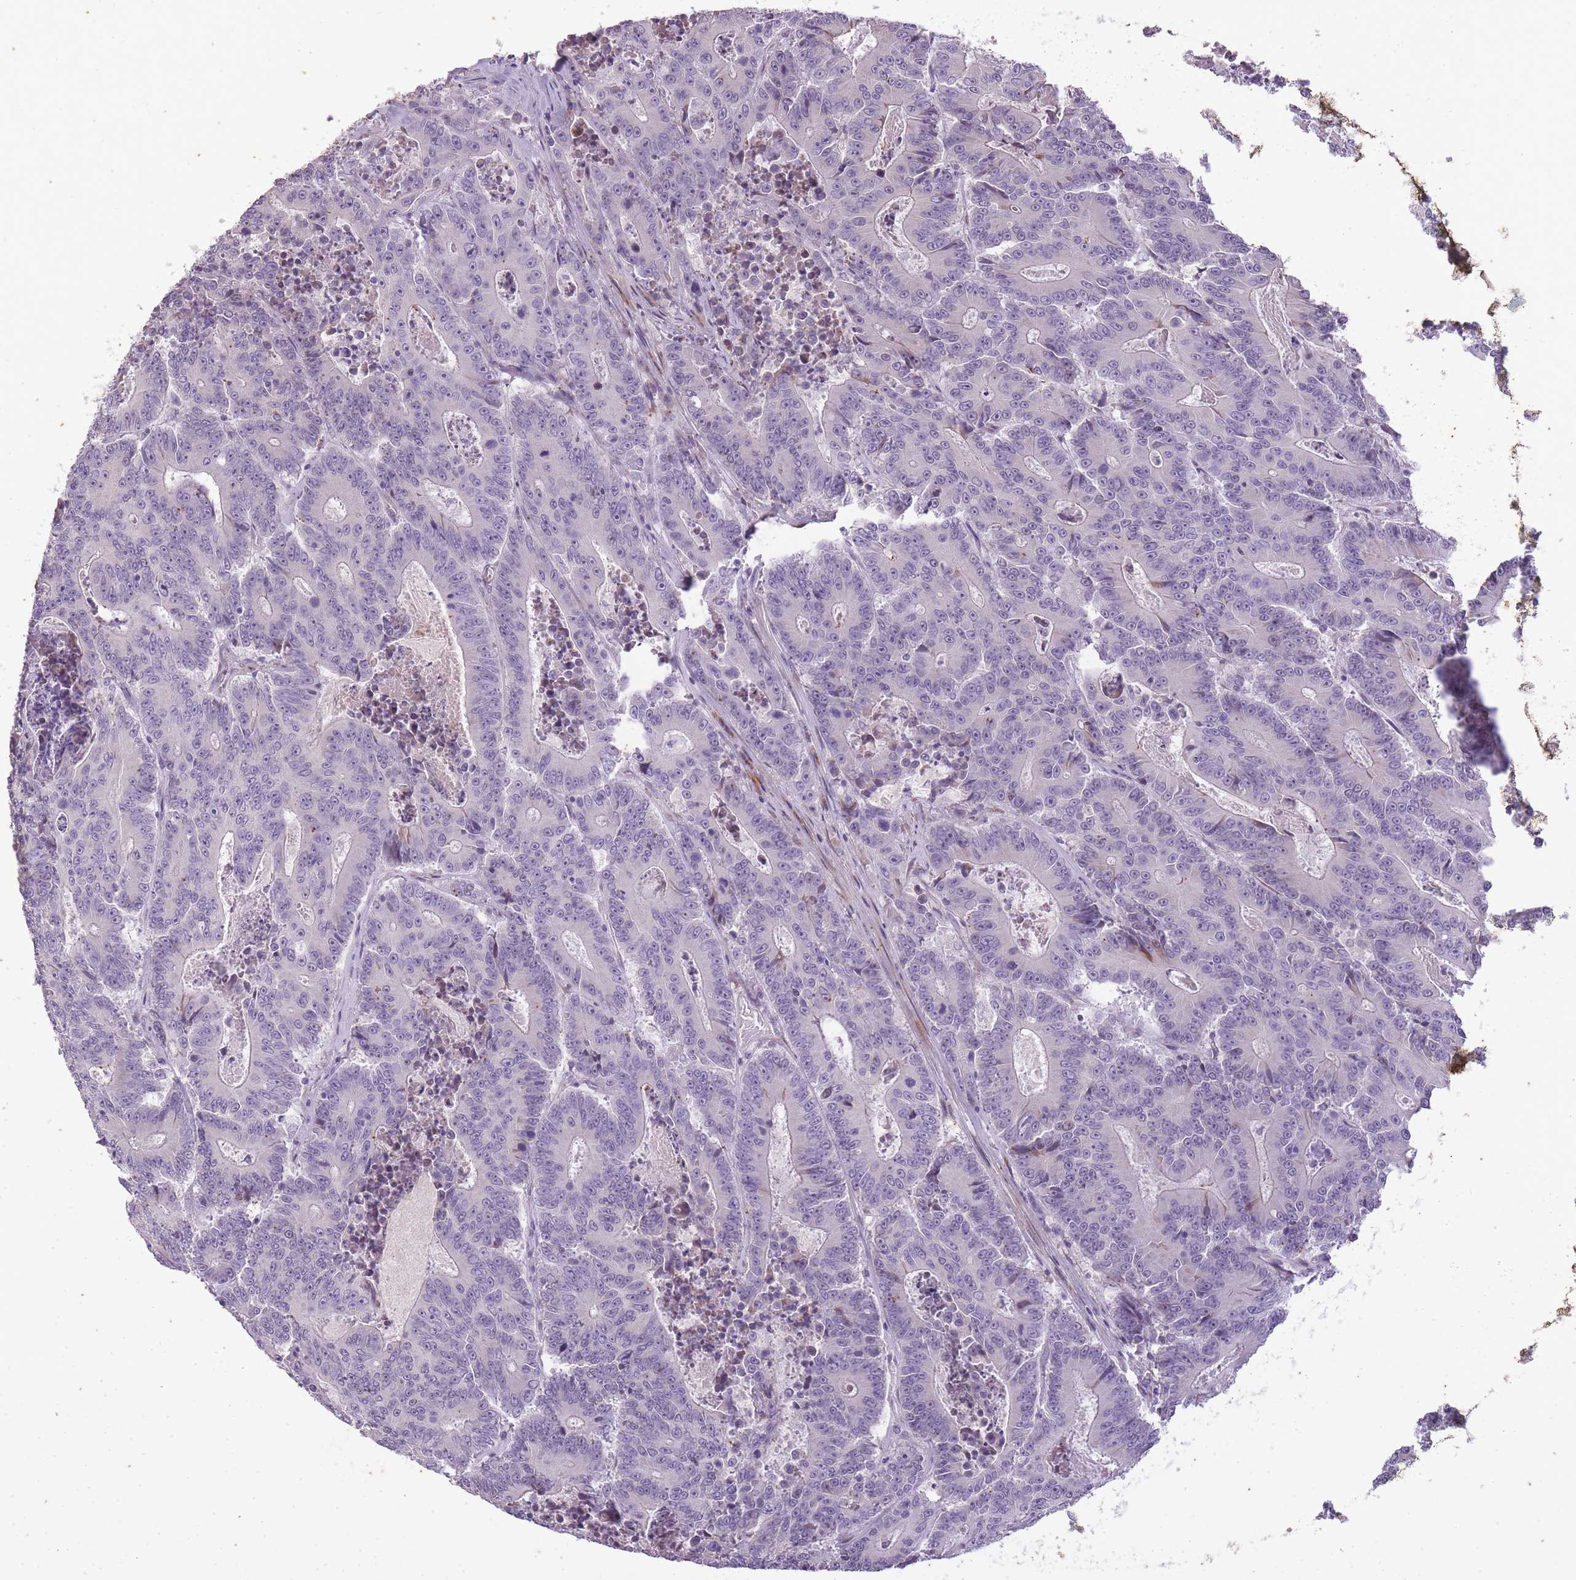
{"staining": {"intensity": "negative", "quantity": "none", "location": "none"}, "tissue": "colorectal cancer", "cell_type": "Tumor cells", "image_type": "cancer", "snomed": [{"axis": "morphology", "description": "Adenocarcinoma, NOS"}, {"axis": "topography", "description": "Colon"}], "caption": "Tumor cells are negative for brown protein staining in colorectal adenocarcinoma.", "gene": "CNTNAP3", "patient": {"sex": "male", "age": 83}}